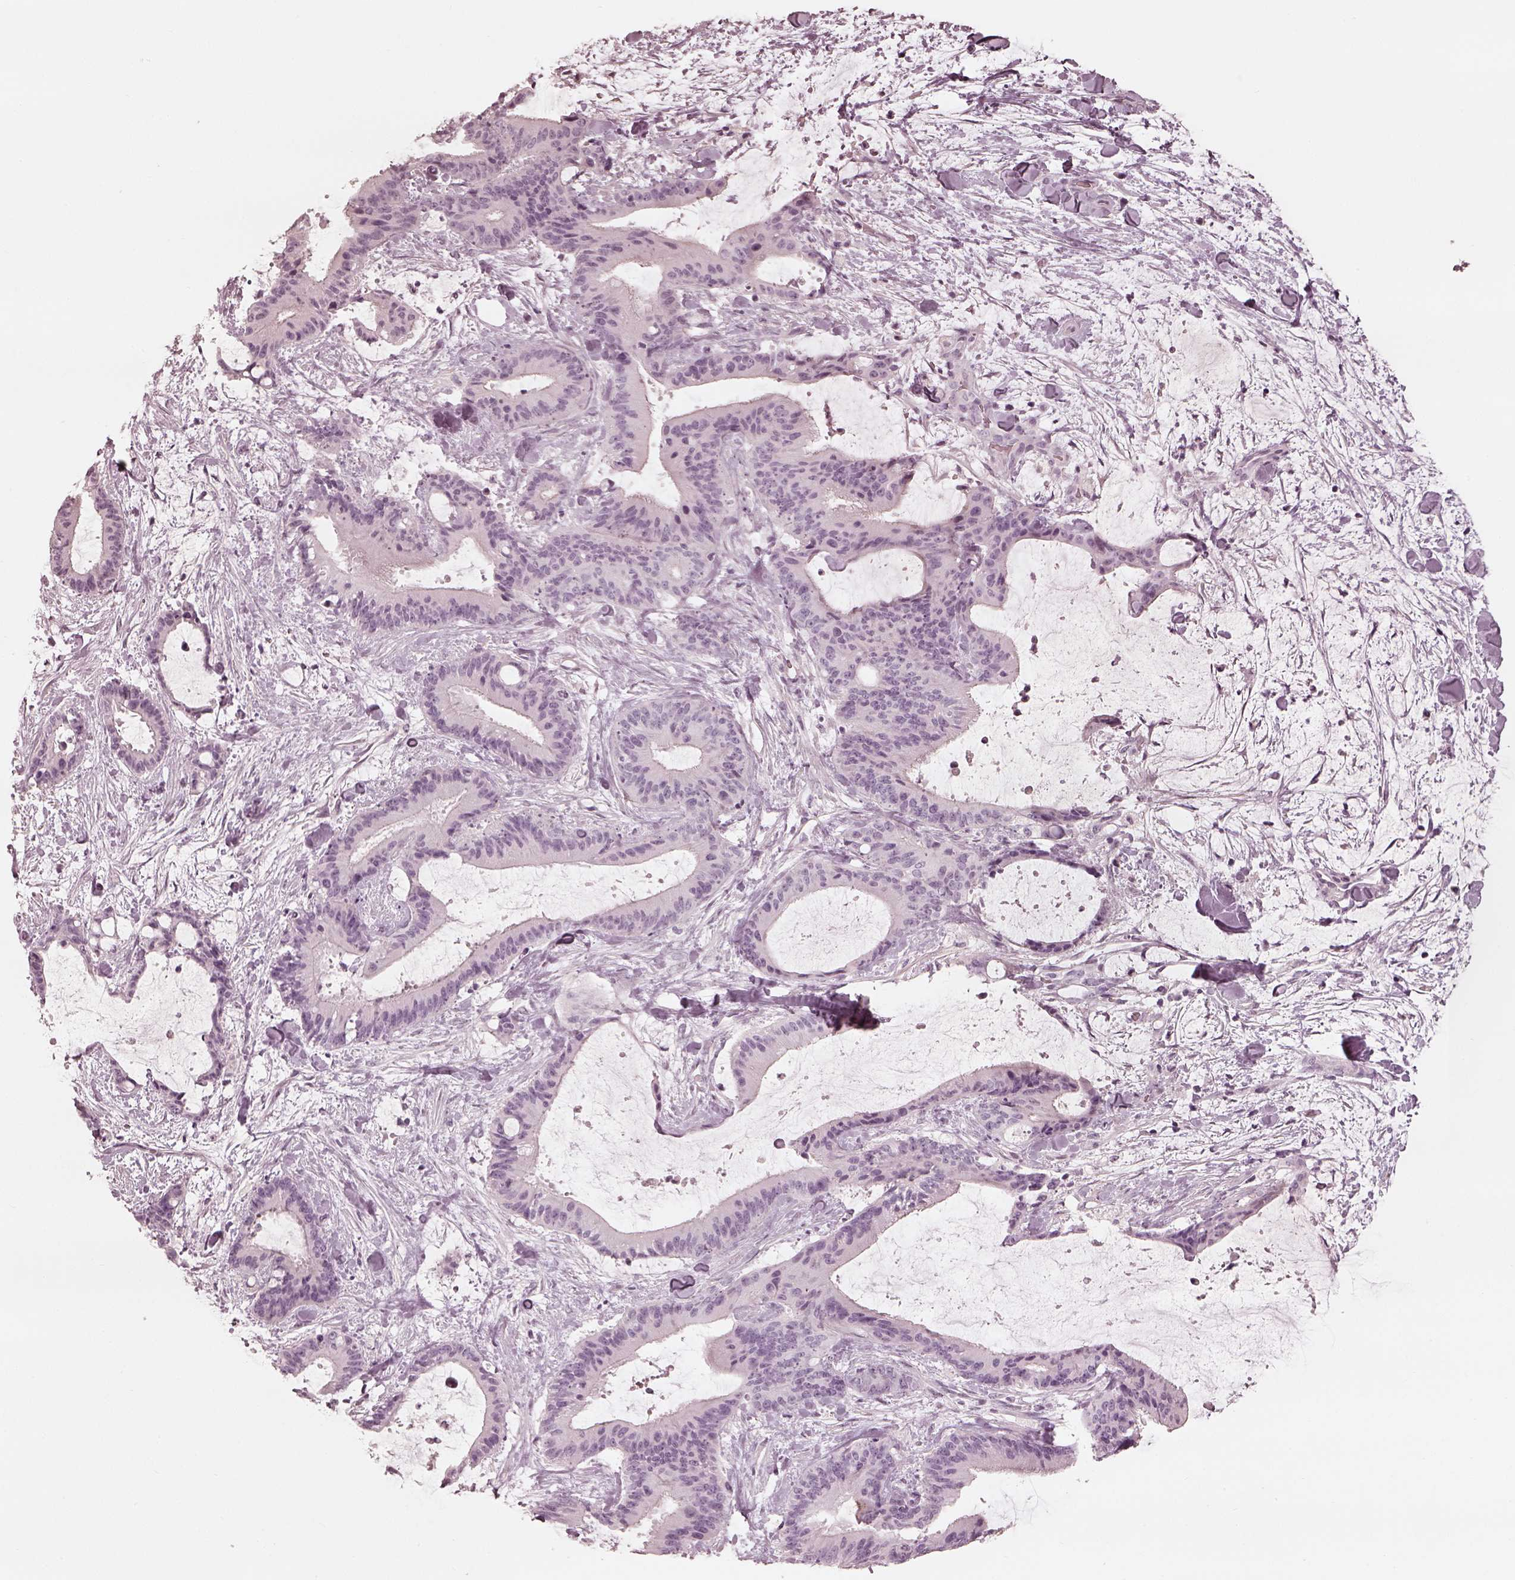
{"staining": {"intensity": "negative", "quantity": "none", "location": "none"}, "tissue": "liver cancer", "cell_type": "Tumor cells", "image_type": "cancer", "snomed": [{"axis": "morphology", "description": "Cholangiocarcinoma"}, {"axis": "topography", "description": "Liver"}], "caption": "A photomicrograph of human liver cancer (cholangiocarcinoma) is negative for staining in tumor cells. (DAB immunohistochemistry visualized using brightfield microscopy, high magnification).", "gene": "ADRB3", "patient": {"sex": "female", "age": 73}}